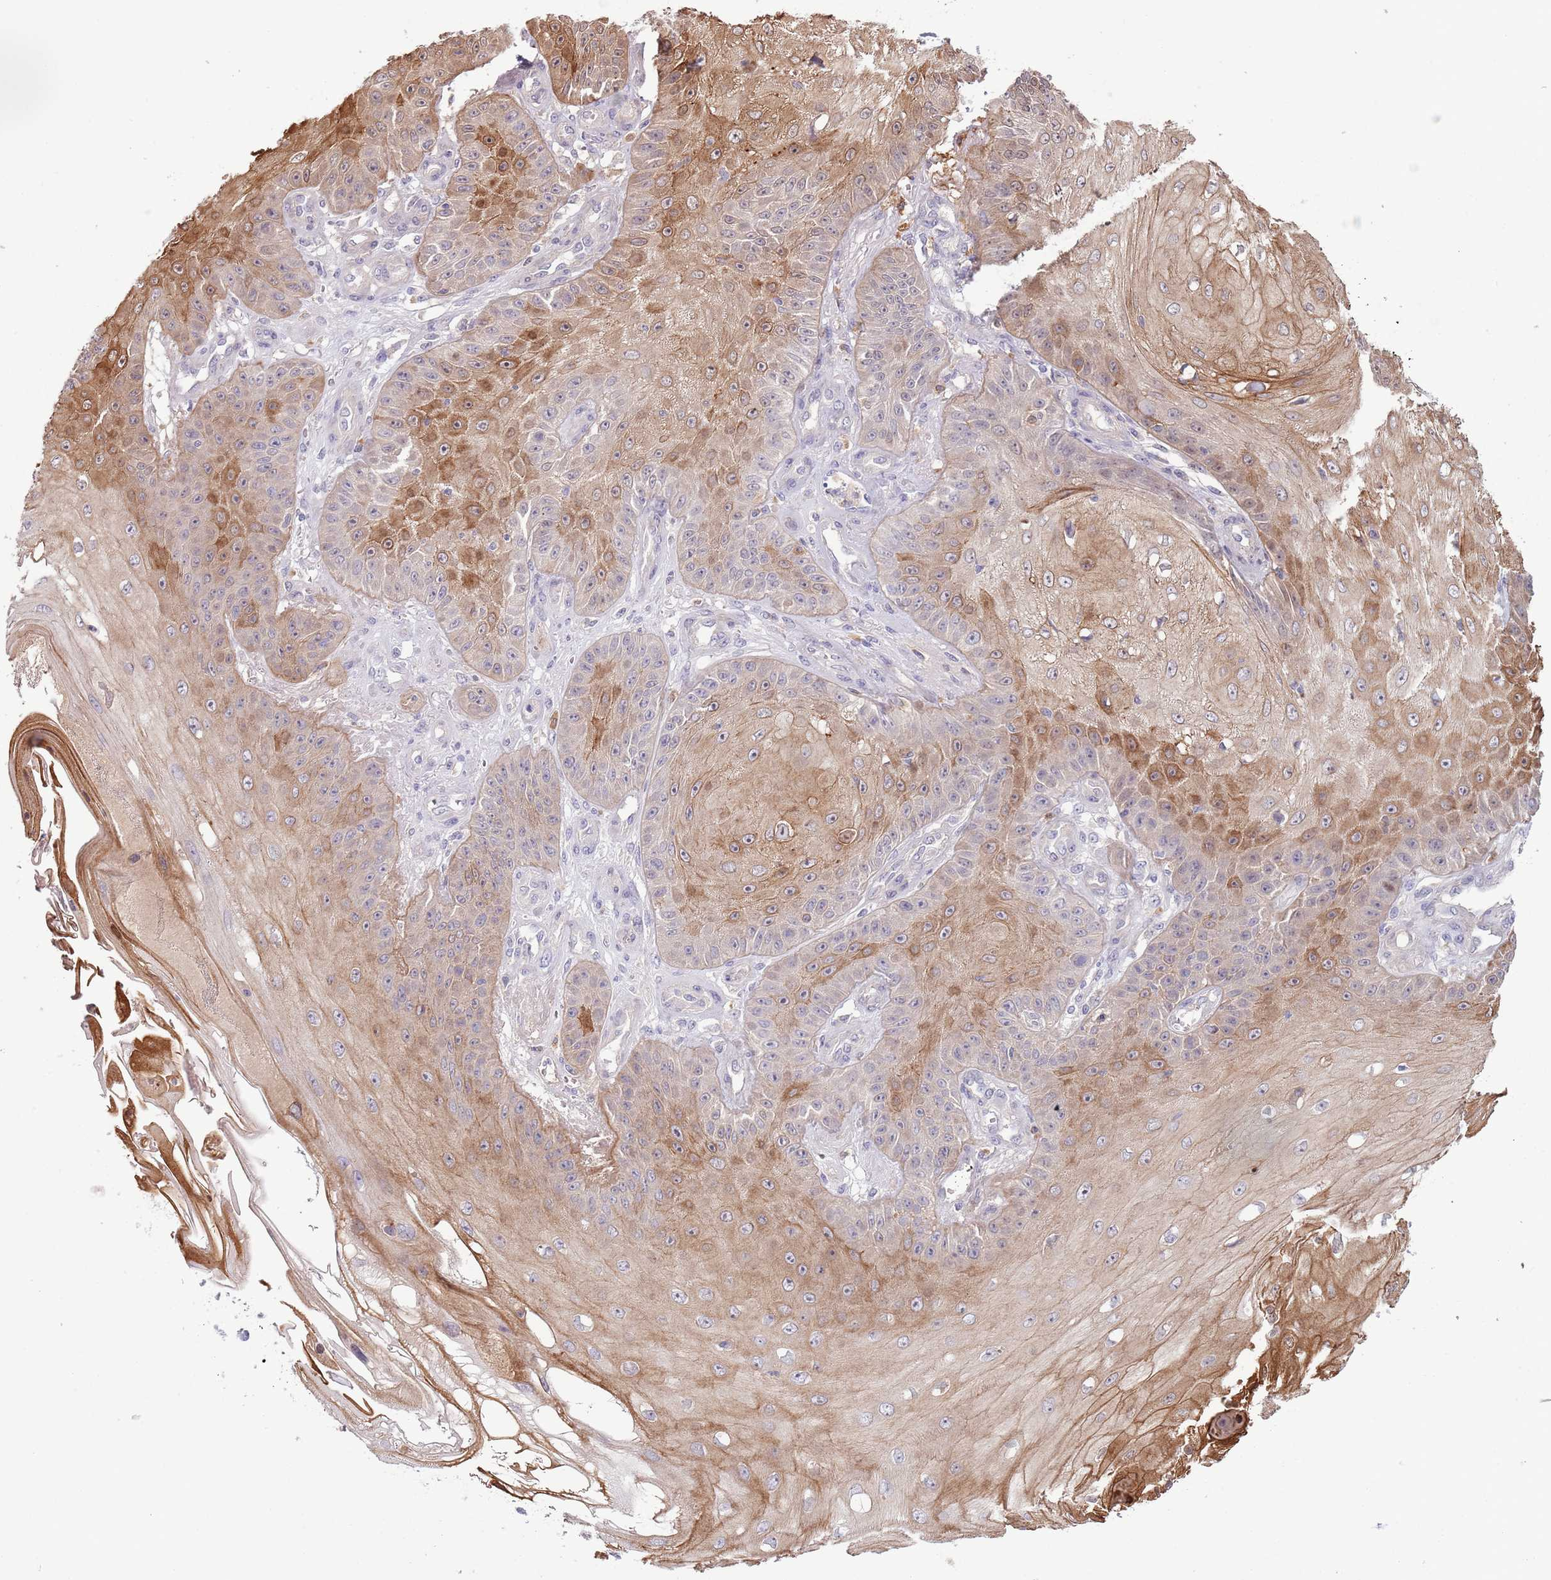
{"staining": {"intensity": "moderate", "quantity": "25%-75%", "location": "cytoplasmic/membranous"}, "tissue": "skin cancer", "cell_type": "Tumor cells", "image_type": "cancer", "snomed": [{"axis": "morphology", "description": "Squamous cell carcinoma, NOS"}, {"axis": "topography", "description": "Skin"}], "caption": "Immunohistochemical staining of human skin squamous cell carcinoma displays medium levels of moderate cytoplasmic/membranous protein positivity in about 25%-75% of tumor cells. Immunohistochemistry (ihc) stains the protein in brown and the nuclei are stained blue.", "gene": "TINAGL1", "patient": {"sex": "male", "age": 70}}